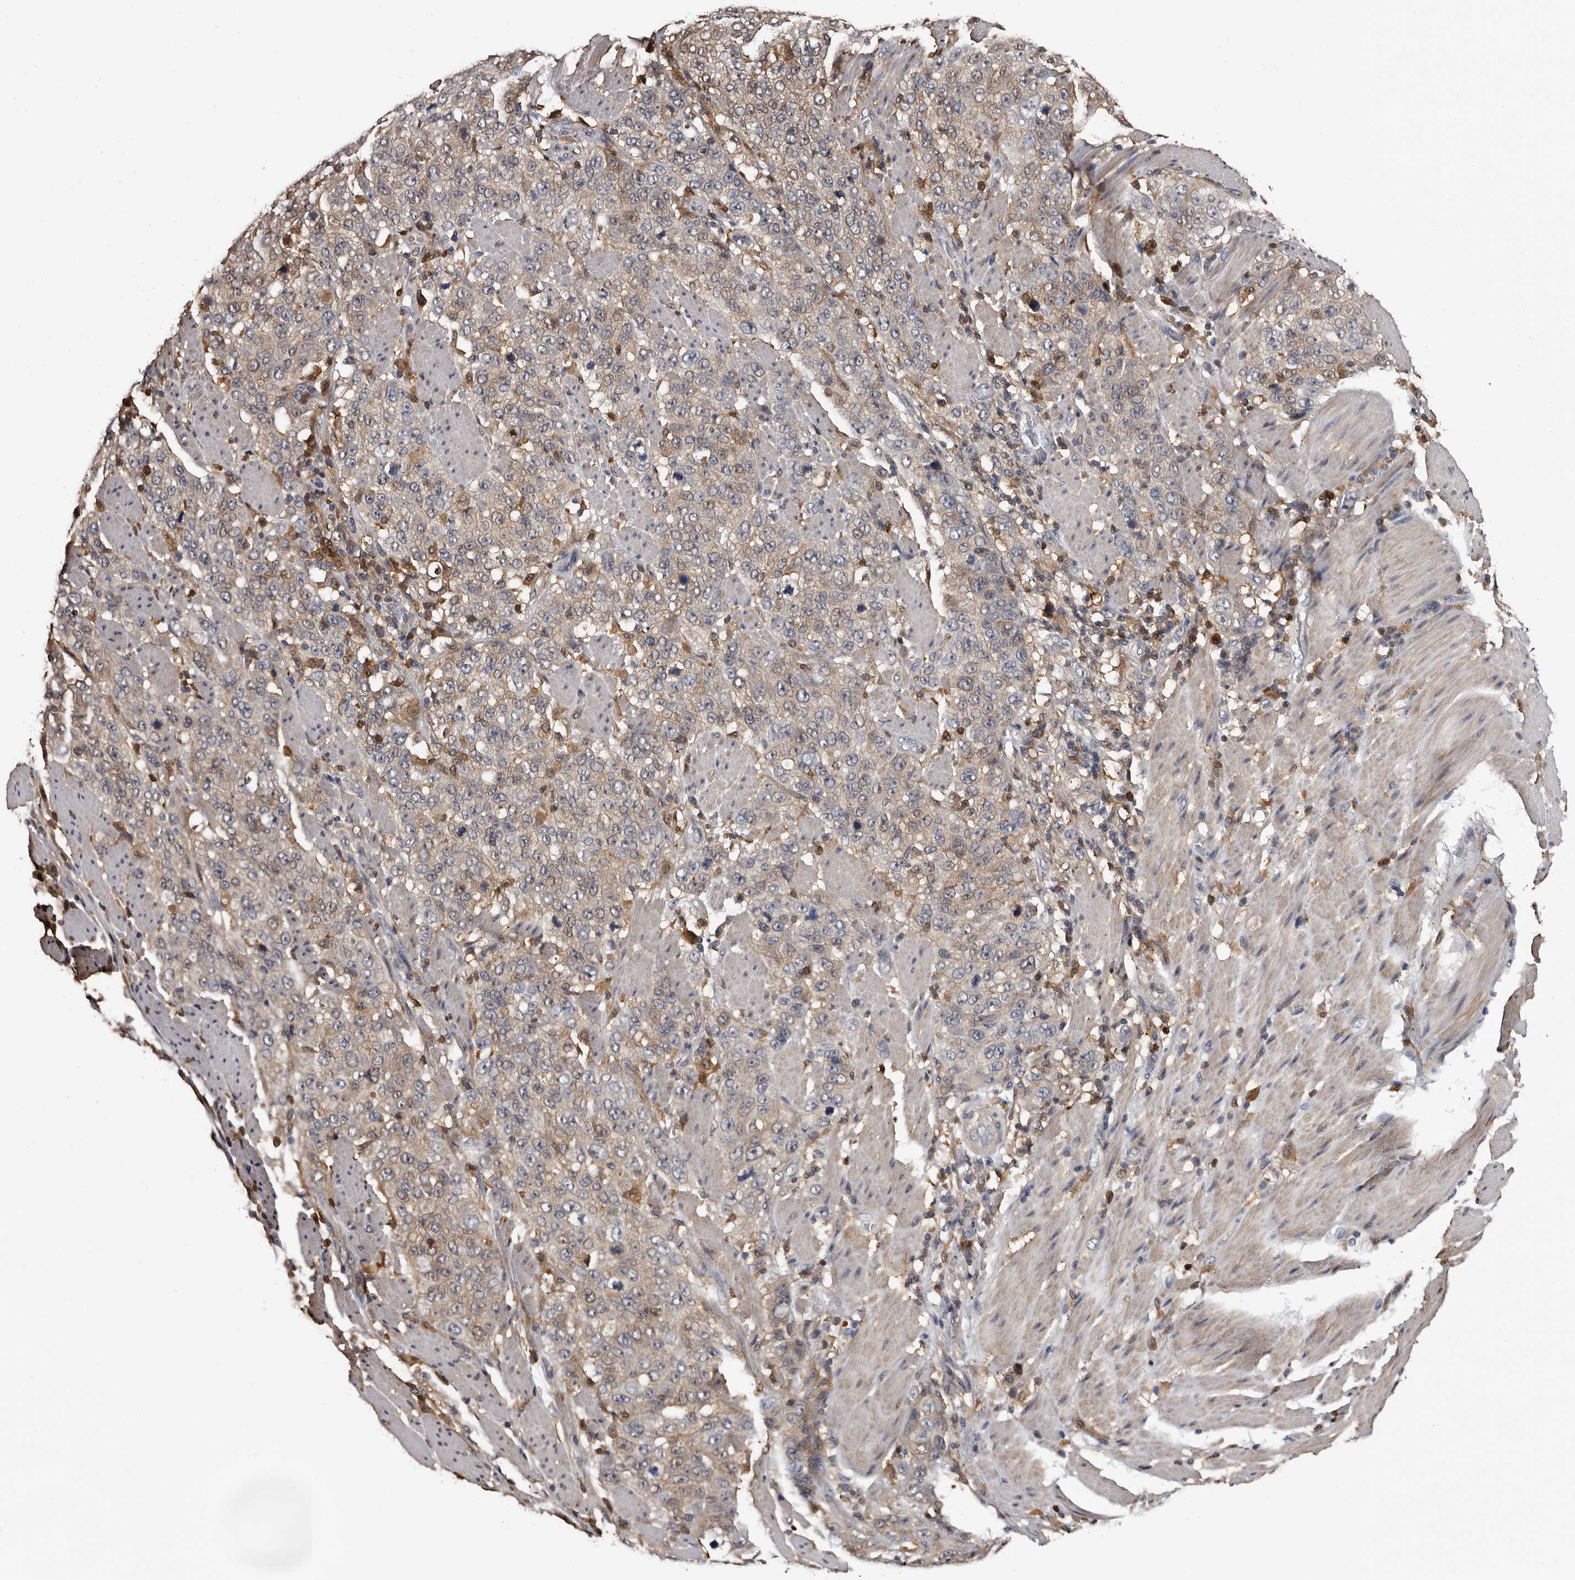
{"staining": {"intensity": "weak", "quantity": "25%-75%", "location": "cytoplasmic/membranous"}, "tissue": "stomach cancer", "cell_type": "Tumor cells", "image_type": "cancer", "snomed": [{"axis": "morphology", "description": "Adenocarcinoma, NOS"}, {"axis": "topography", "description": "Stomach"}], "caption": "Immunohistochemical staining of stomach adenocarcinoma exhibits low levels of weak cytoplasmic/membranous expression in about 25%-75% of tumor cells.", "gene": "DNPH1", "patient": {"sex": "male", "age": 48}}